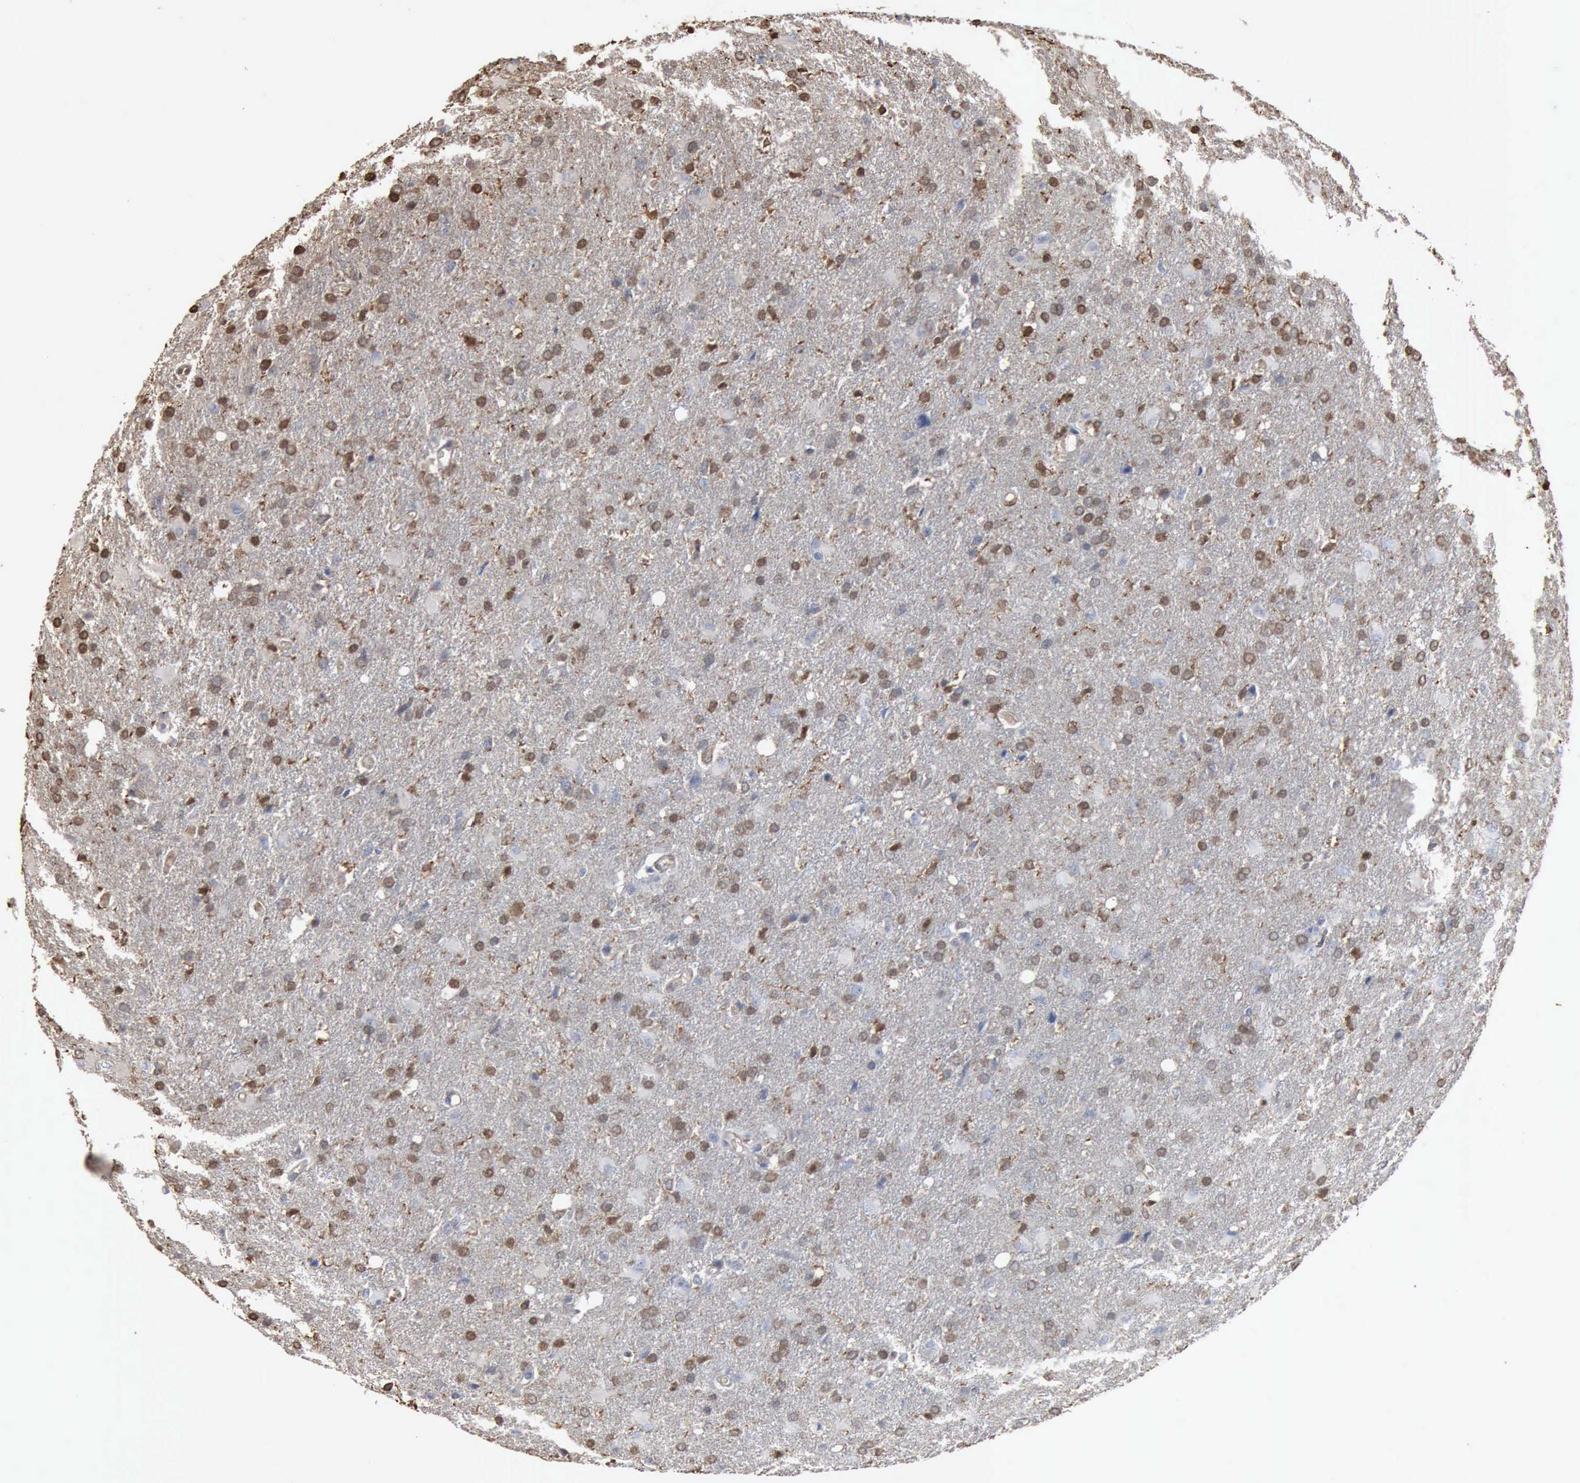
{"staining": {"intensity": "weak", "quantity": "25%-75%", "location": "cytoplasmic/membranous,nuclear"}, "tissue": "glioma", "cell_type": "Tumor cells", "image_type": "cancer", "snomed": [{"axis": "morphology", "description": "Glioma, malignant, High grade"}, {"axis": "topography", "description": "Brain"}], "caption": "Brown immunohistochemical staining in human malignant glioma (high-grade) displays weak cytoplasmic/membranous and nuclear expression in approximately 25%-75% of tumor cells.", "gene": "FSCN1", "patient": {"sex": "male", "age": 68}}